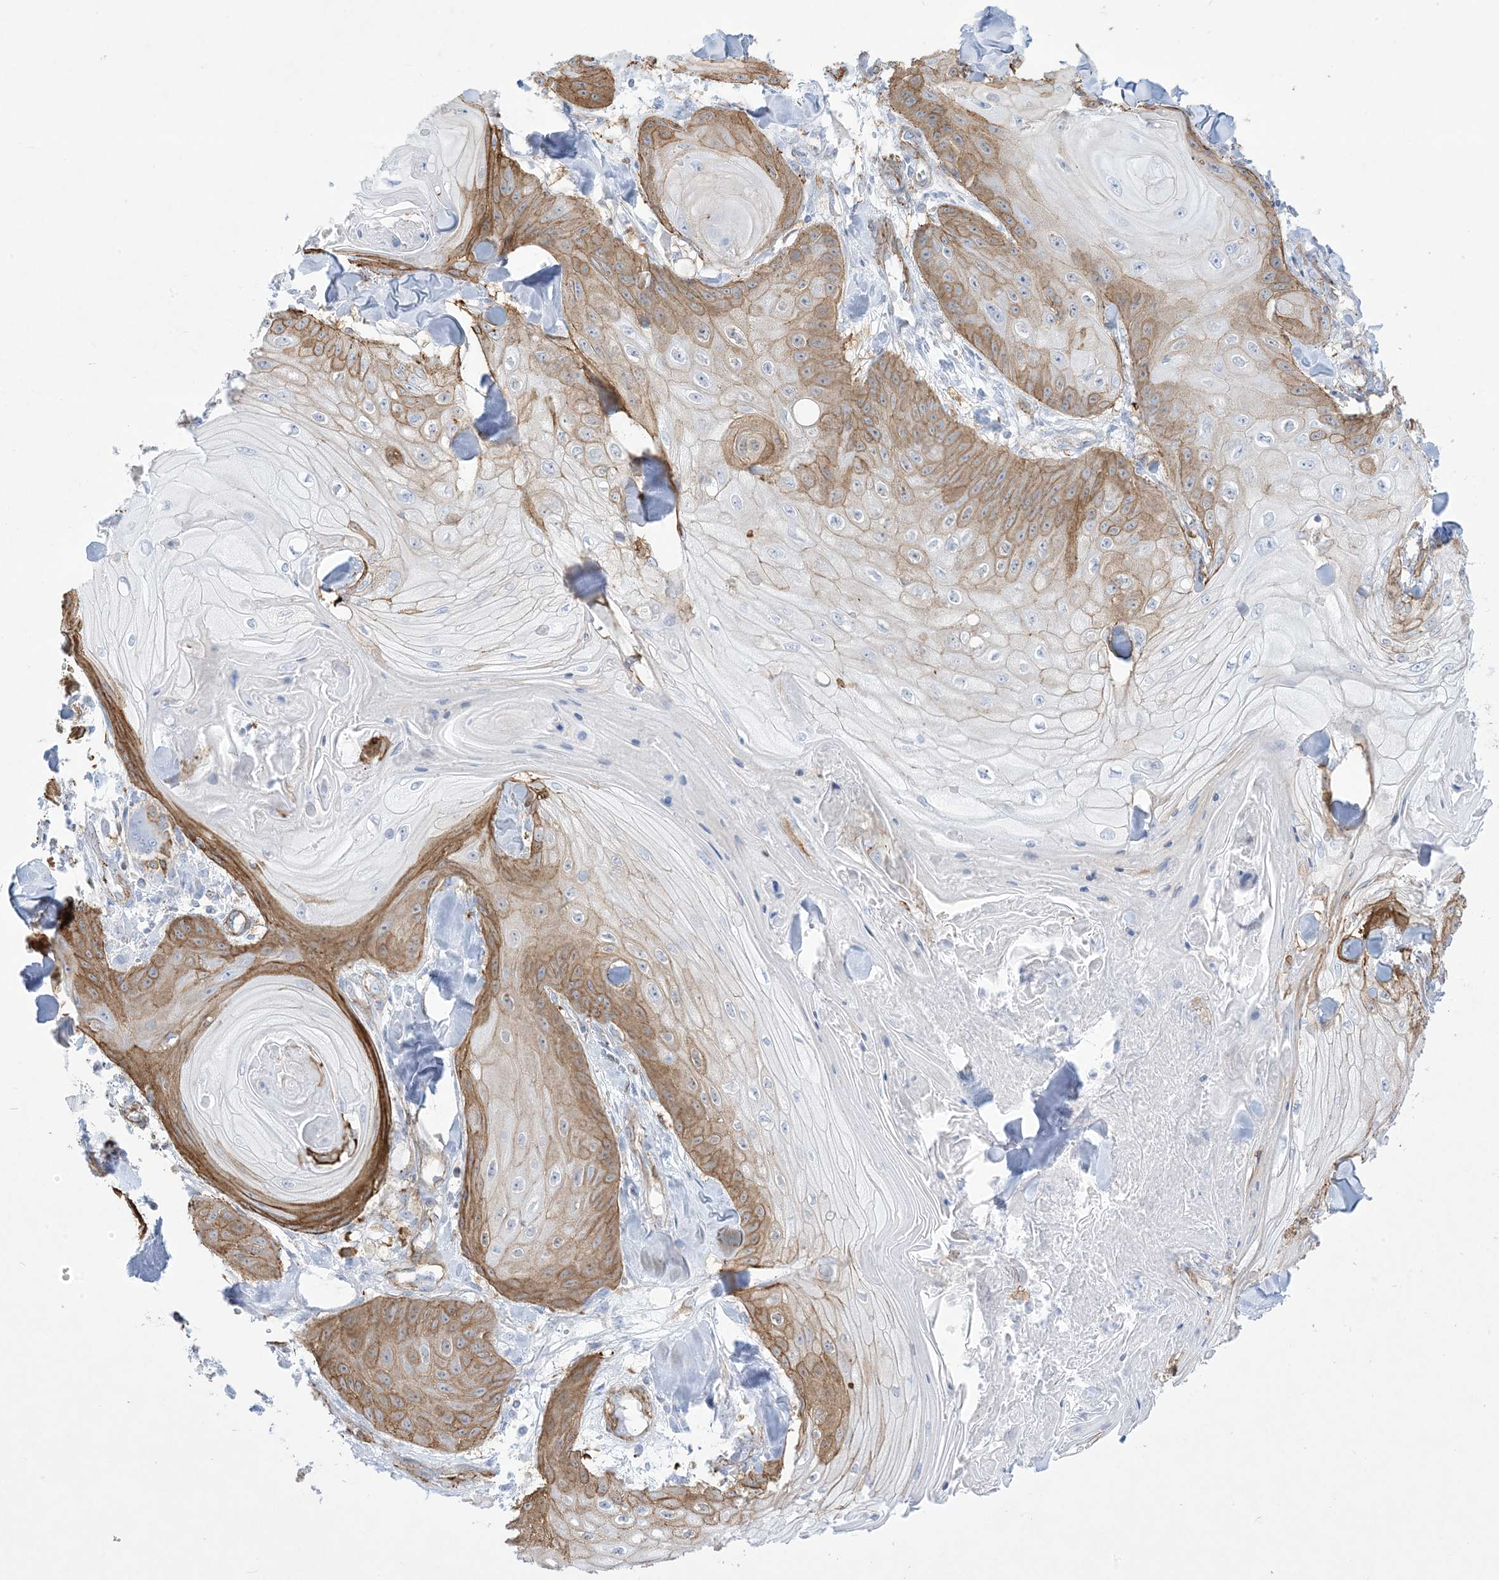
{"staining": {"intensity": "moderate", "quantity": "<25%", "location": "cytoplasmic/membranous"}, "tissue": "skin cancer", "cell_type": "Tumor cells", "image_type": "cancer", "snomed": [{"axis": "morphology", "description": "Squamous cell carcinoma, NOS"}, {"axis": "topography", "description": "Skin"}], "caption": "Immunohistochemical staining of human skin squamous cell carcinoma shows moderate cytoplasmic/membranous protein staining in approximately <25% of tumor cells.", "gene": "B3GNT7", "patient": {"sex": "male", "age": 74}}